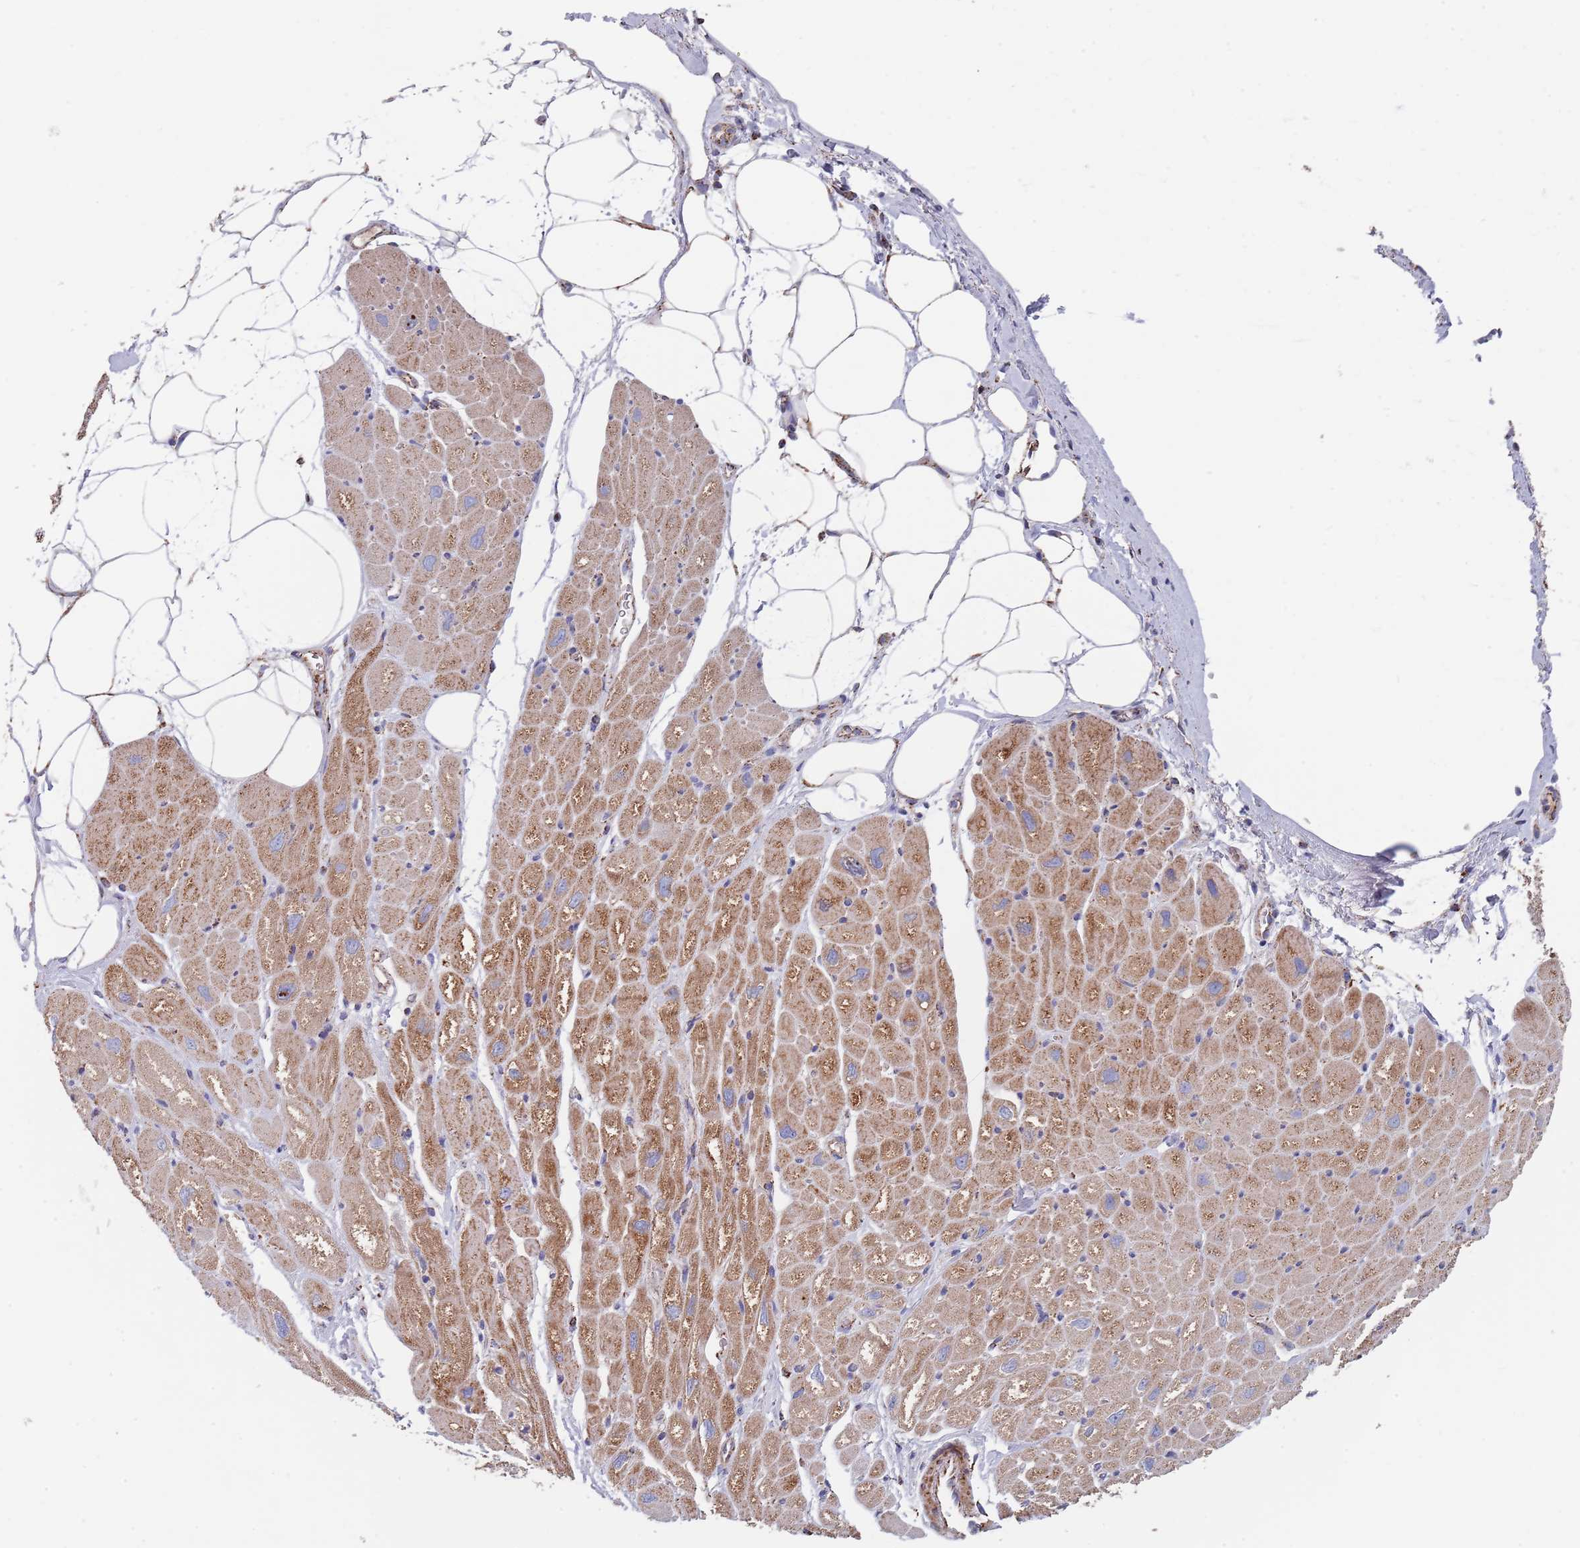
{"staining": {"intensity": "moderate", "quantity": ">75%", "location": "cytoplasmic/membranous,nuclear"}, "tissue": "heart muscle", "cell_type": "Cardiomyocytes", "image_type": "normal", "snomed": [{"axis": "morphology", "description": "Normal tissue, NOS"}, {"axis": "topography", "description": "Heart"}], "caption": "Cardiomyocytes exhibit moderate cytoplasmic/membranous,nuclear expression in about >75% of cells in benign heart muscle. (DAB (3,3'-diaminobenzidine) IHC with brightfield microscopy, high magnification).", "gene": "PGP", "patient": {"sex": "male", "age": 50}}